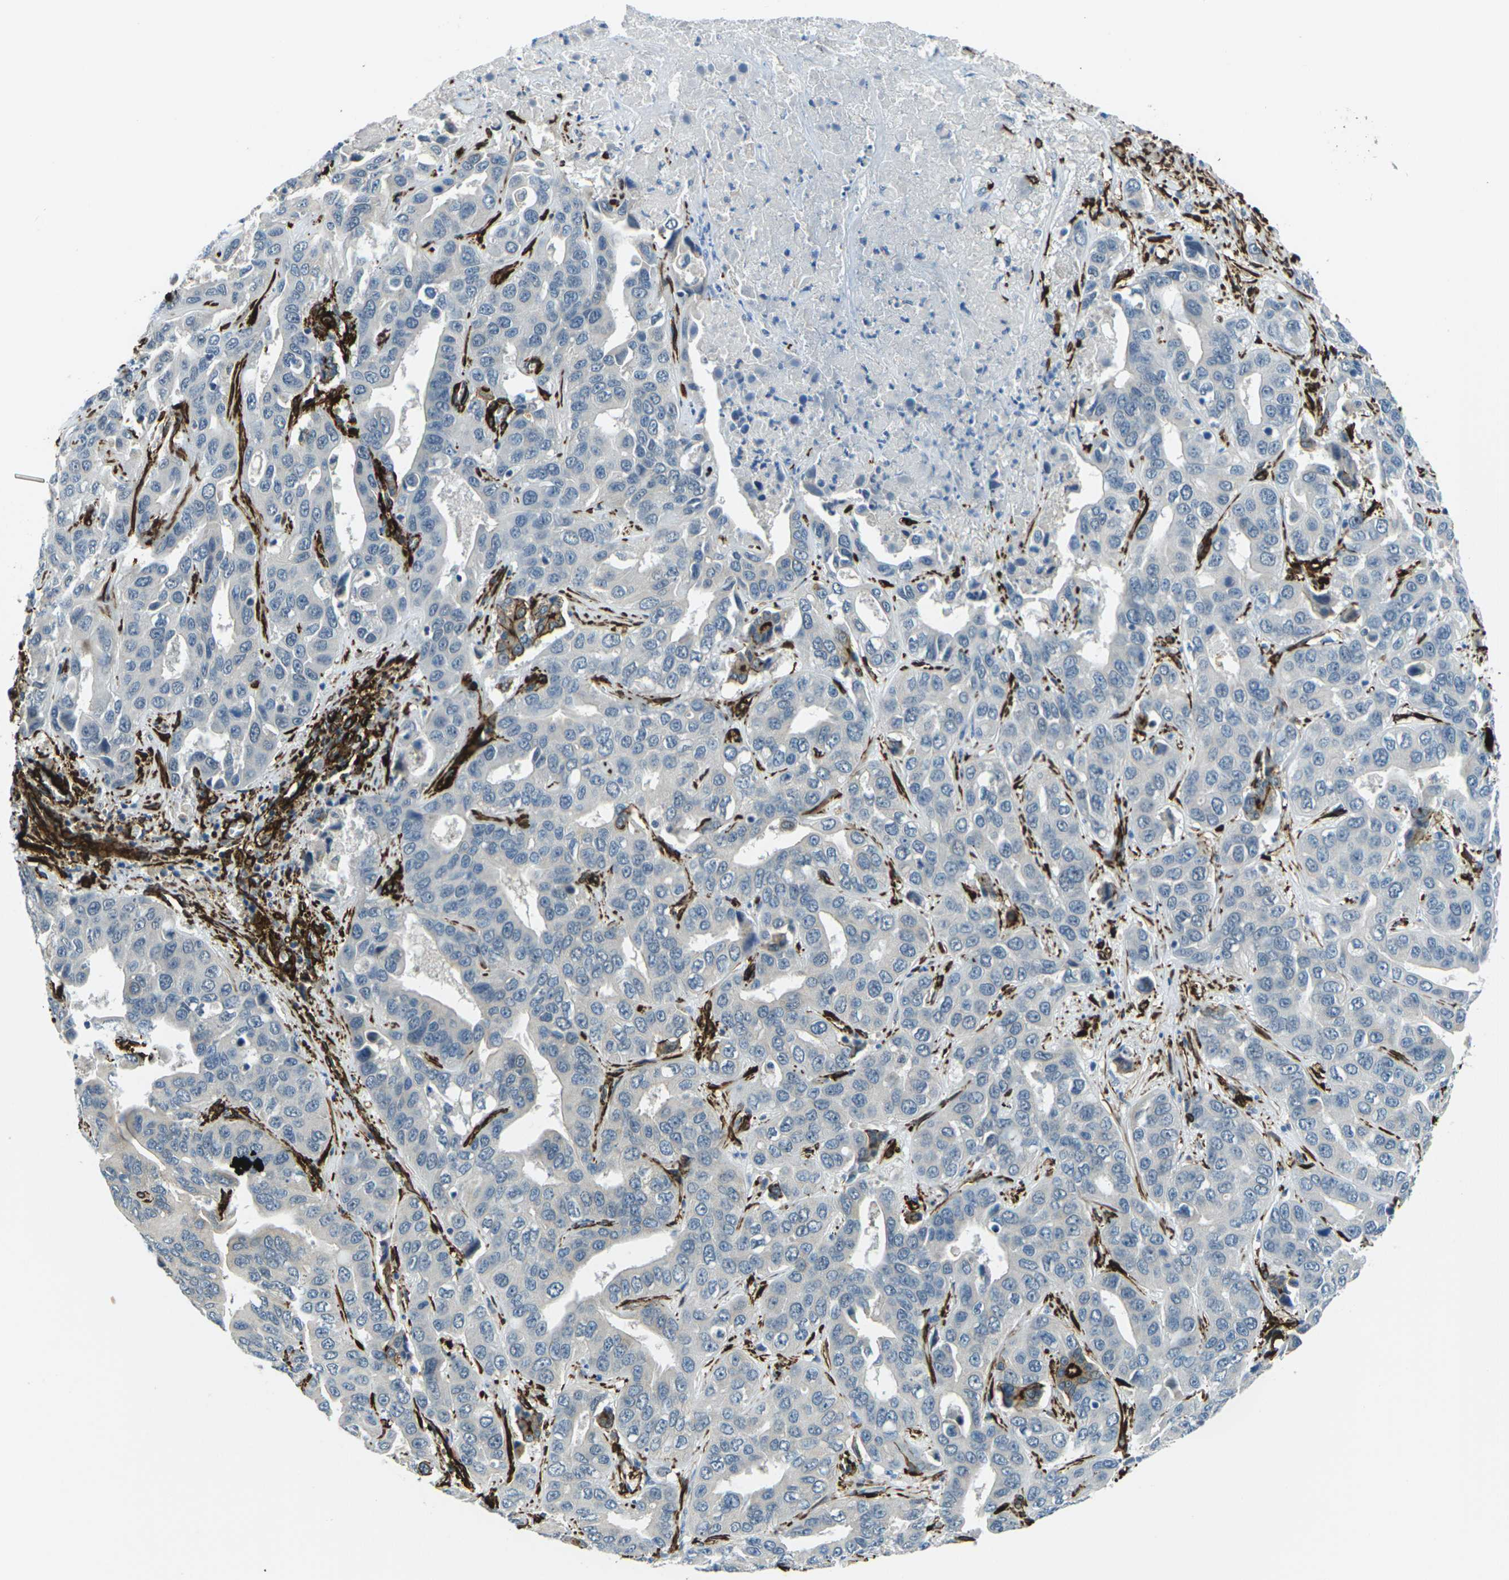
{"staining": {"intensity": "negative", "quantity": "none", "location": "none"}, "tissue": "liver cancer", "cell_type": "Tumor cells", "image_type": "cancer", "snomed": [{"axis": "morphology", "description": "Cholangiocarcinoma"}, {"axis": "topography", "description": "Liver"}], "caption": "Human liver cholangiocarcinoma stained for a protein using immunohistochemistry (IHC) displays no positivity in tumor cells.", "gene": "GRAMD1C", "patient": {"sex": "female", "age": 52}}